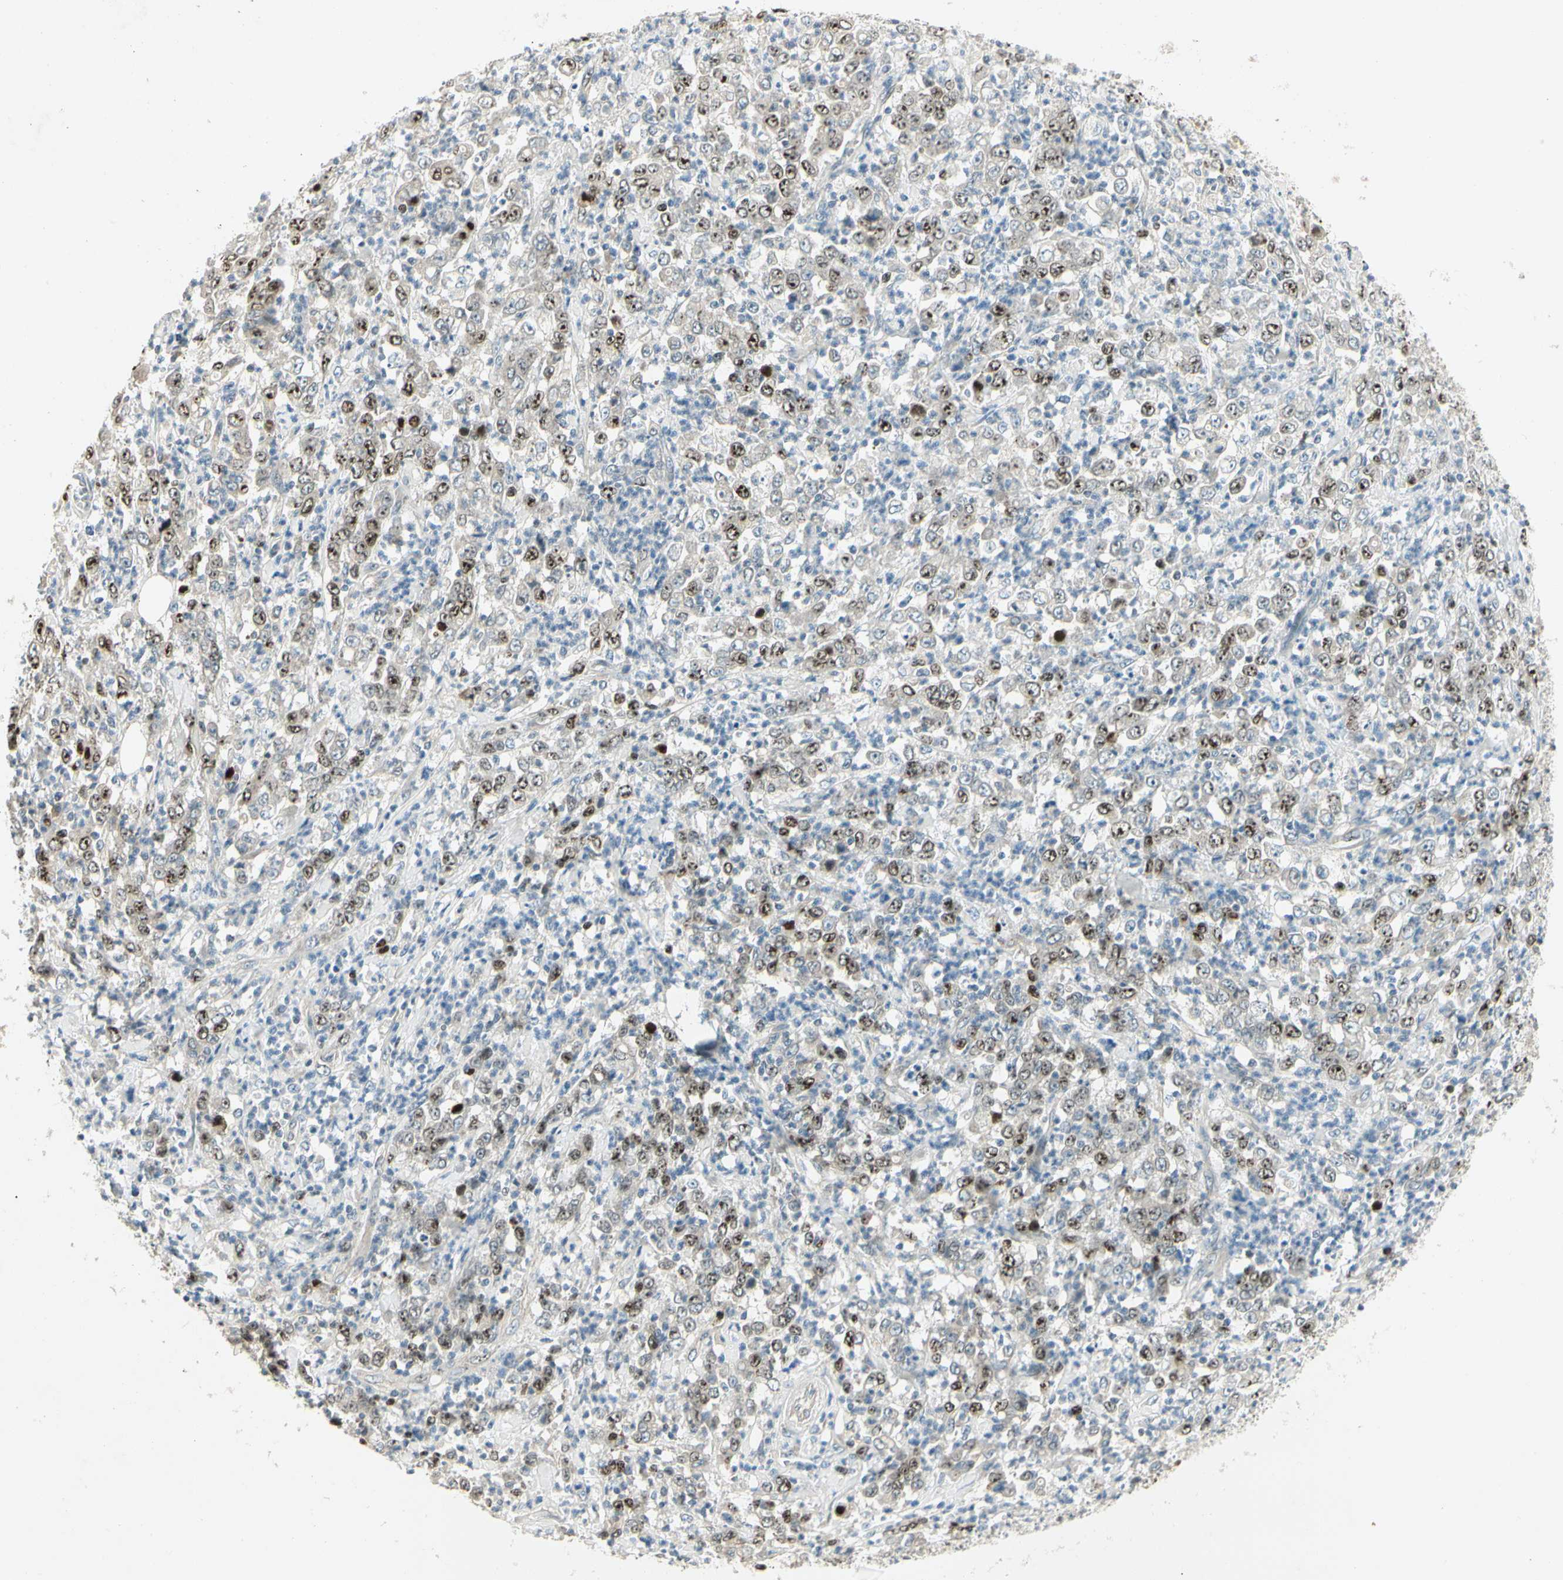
{"staining": {"intensity": "moderate", "quantity": "25%-75%", "location": "nuclear"}, "tissue": "stomach cancer", "cell_type": "Tumor cells", "image_type": "cancer", "snomed": [{"axis": "morphology", "description": "Adenocarcinoma, NOS"}, {"axis": "topography", "description": "Stomach, lower"}], "caption": "IHC of human stomach cancer (adenocarcinoma) reveals medium levels of moderate nuclear expression in approximately 25%-75% of tumor cells.", "gene": "PITX1", "patient": {"sex": "female", "age": 71}}